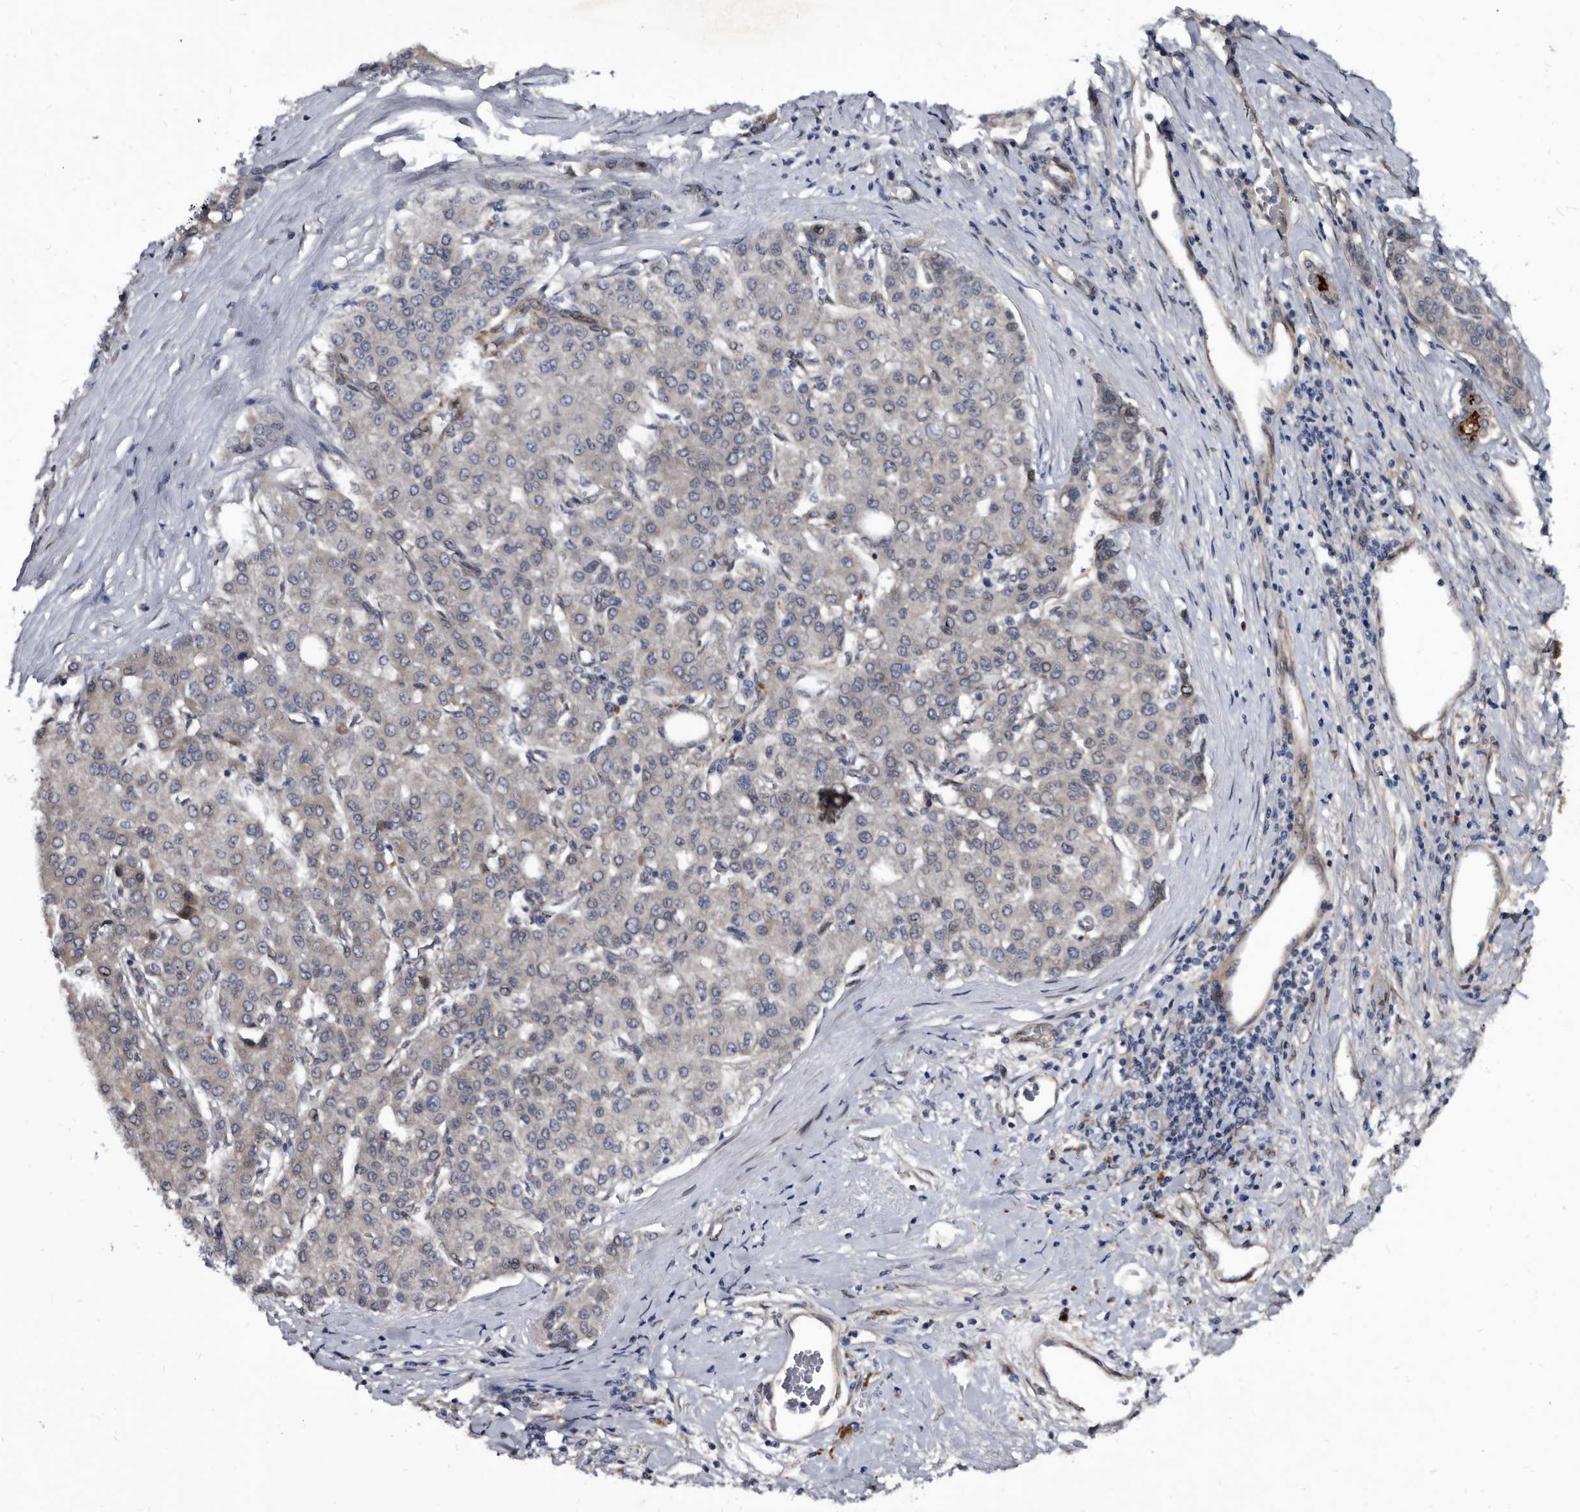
{"staining": {"intensity": "negative", "quantity": "none", "location": "none"}, "tissue": "liver cancer", "cell_type": "Tumor cells", "image_type": "cancer", "snomed": [{"axis": "morphology", "description": "Carcinoma, Hepatocellular, NOS"}, {"axis": "topography", "description": "Liver"}], "caption": "This is an immunohistochemistry image of liver cancer. There is no expression in tumor cells.", "gene": "PROM1", "patient": {"sex": "male", "age": 65}}